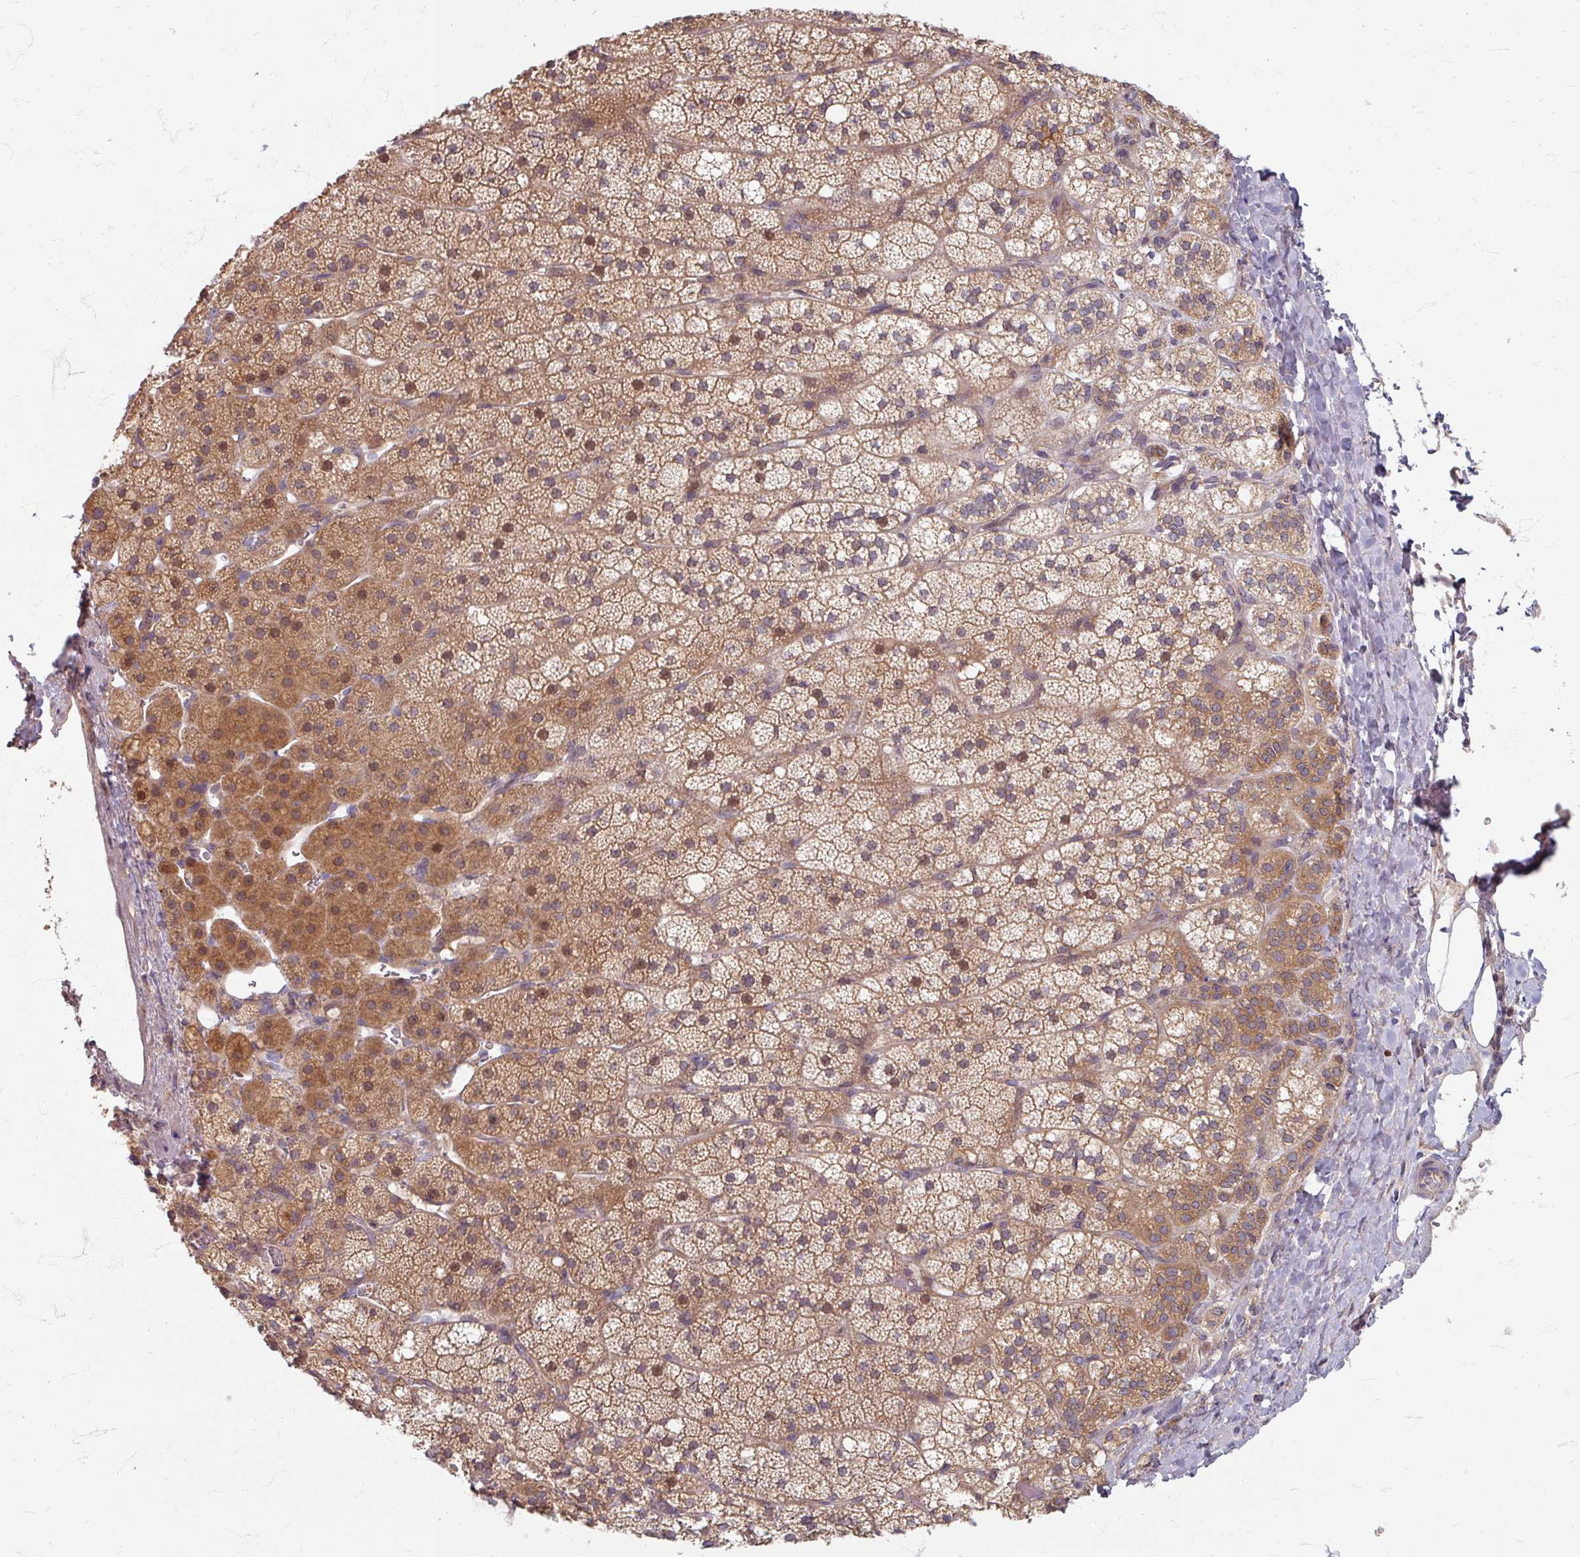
{"staining": {"intensity": "moderate", "quantity": ">75%", "location": "cytoplasmic/membranous"}, "tissue": "adrenal gland", "cell_type": "Glandular cells", "image_type": "normal", "snomed": [{"axis": "morphology", "description": "Normal tissue, NOS"}, {"axis": "topography", "description": "Adrenal gland"}], "caption": "Immunohistochemistry (IHC) of normal adrenal gland shows medium levels of moderate cytoplasmic/membranous staining in about >75% of glandular cells. Ihc stains the protein in brown and the nuclei are stained blue.", "gene": "STAM", "patient": {"sex": "male", "age": 53}}